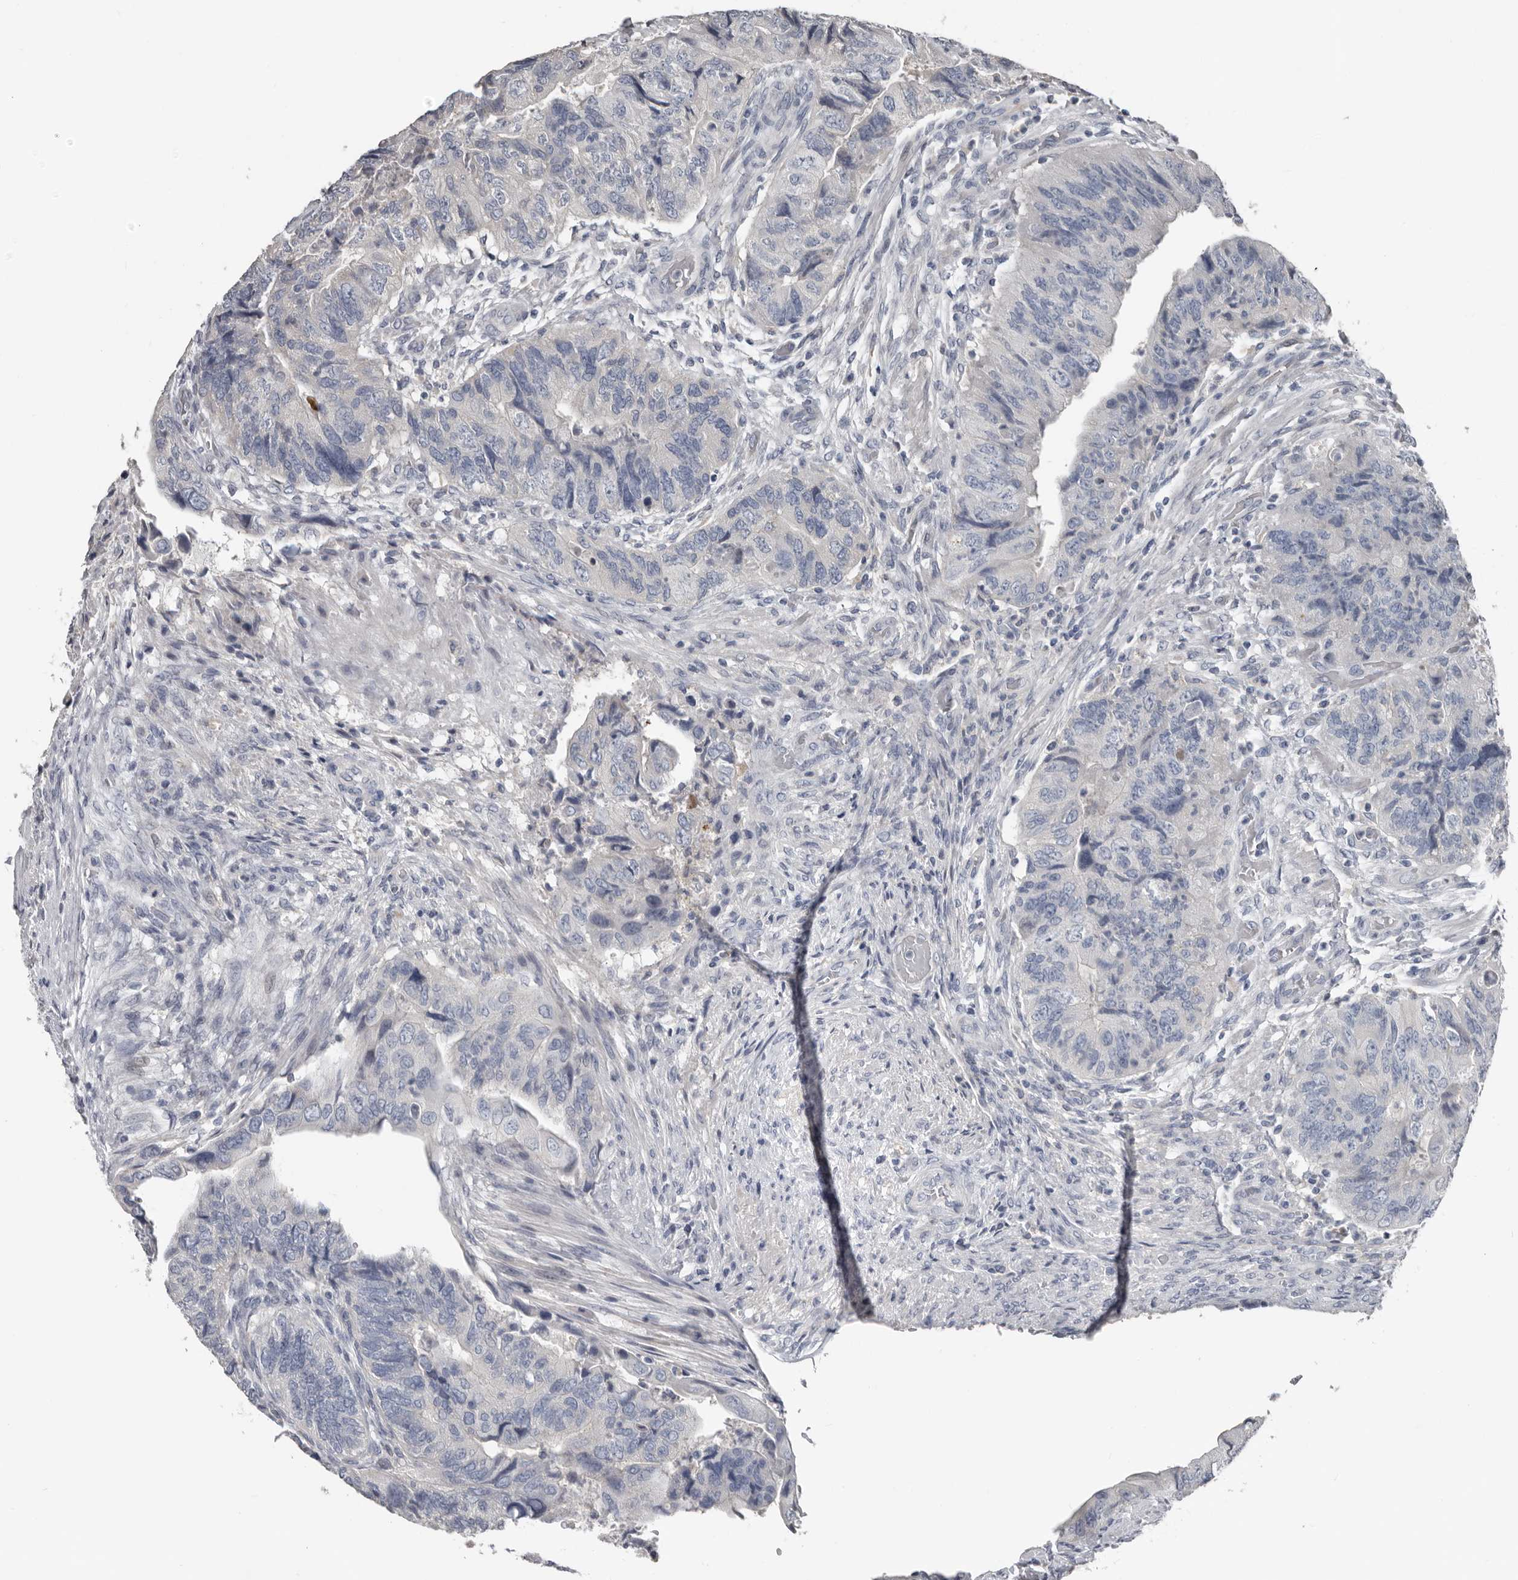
{"staining": {"intensity": "negative", "quantity": "none", "location": "none"}, "tissue": "colorectal cancer", "cell_type": "Tumor cells", "image_type": "cancer", "snomed": [{"axis": "morphology", "description": "Adenocarcinoma, NOS"}, {"axis": "topography", "description": "Rectum"}], "caption": "Immunohistochemistry (IHC) of human colorectal cancer (adenocarcinoma) demonstrates no staining in tumor cells.", "gene": "FABP7", "patient": {"sex": "male", "age": 63}}